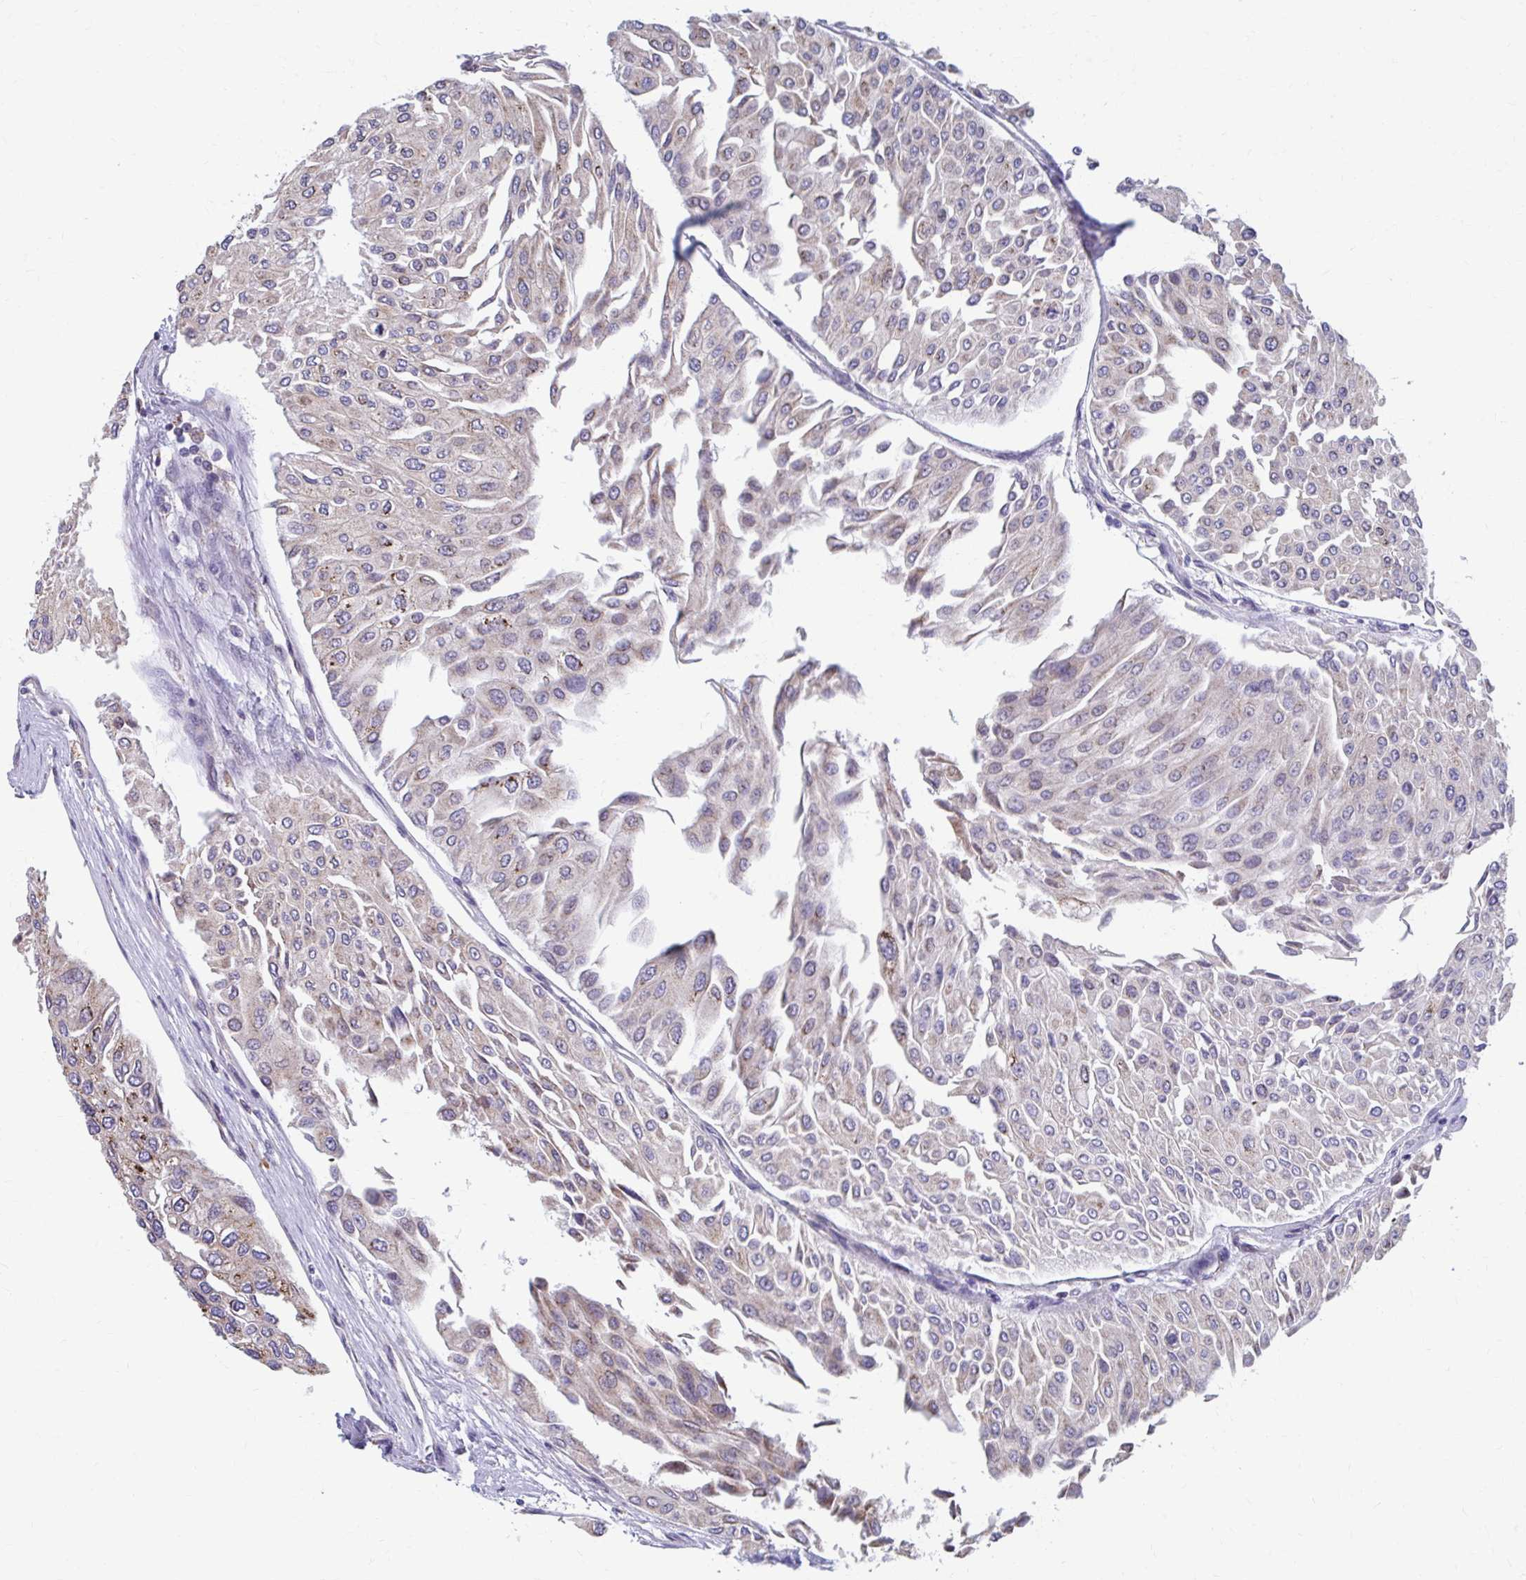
{"staining": {"intensity": "negative", "quantity": "none", "location": "none"}, "tissue": "urothelial cancer", "cell_type": "Tumor cells", "image_type": "cancer", "snomed": [{"axis": "morphology", "description": "Urothelial carcinoma, NOS"}, {"axis": "topography", "description": "Urinary bladder"}], "caption": "This is a histopathology image of immunohistochemistry staining of urothelial cancer, which shows no positivity in tumor cells.", "gene": "FKBP2", "patient": {"sex": "male", "age": 67}}